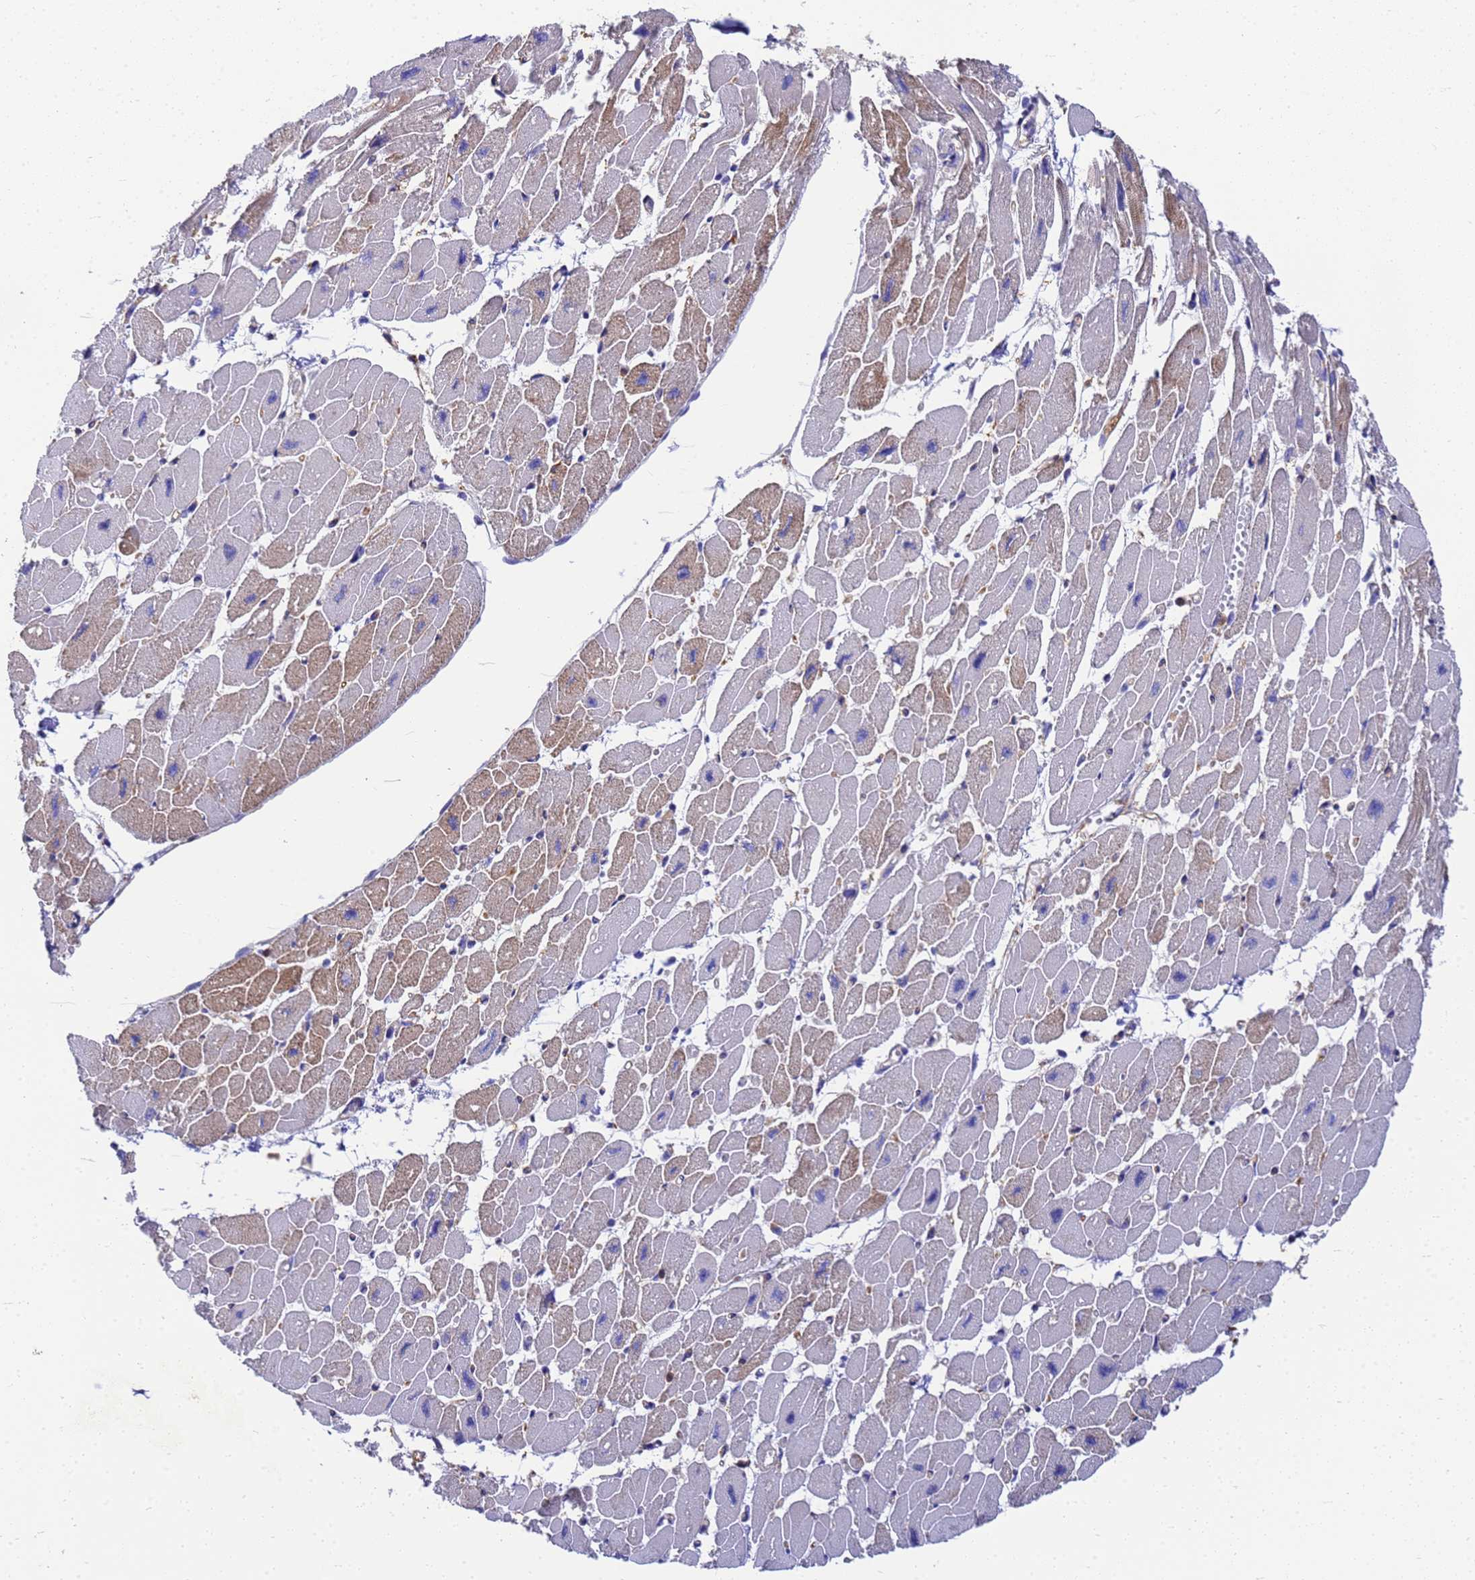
{"staining": {"intensity": "weak", "quantity": "25%-75%", "location": "cytoplasmic/membranous"}, "tissue": "heart muscle", "cell_type": "Cardiomyocytes", "image_type": "normal", "snomed": [{"axis": "morphology", "description": "Normal tissue, NOS"}, {"axis": "topography", "description": "Heart"}], "caption": "Benign heart muscle displays weak cytoplasmic/membranous expression in about 25%-75% of cardiomyocytes, visualized by immunohistochemistry. The staining was performed using DAB to visualize the protein expression in brown, while the nuclei were stained in blue with hematoxylin (Magnification: 20x).", "gene": "ZNF235", "patient": {"sex": "female", "age": 54}}